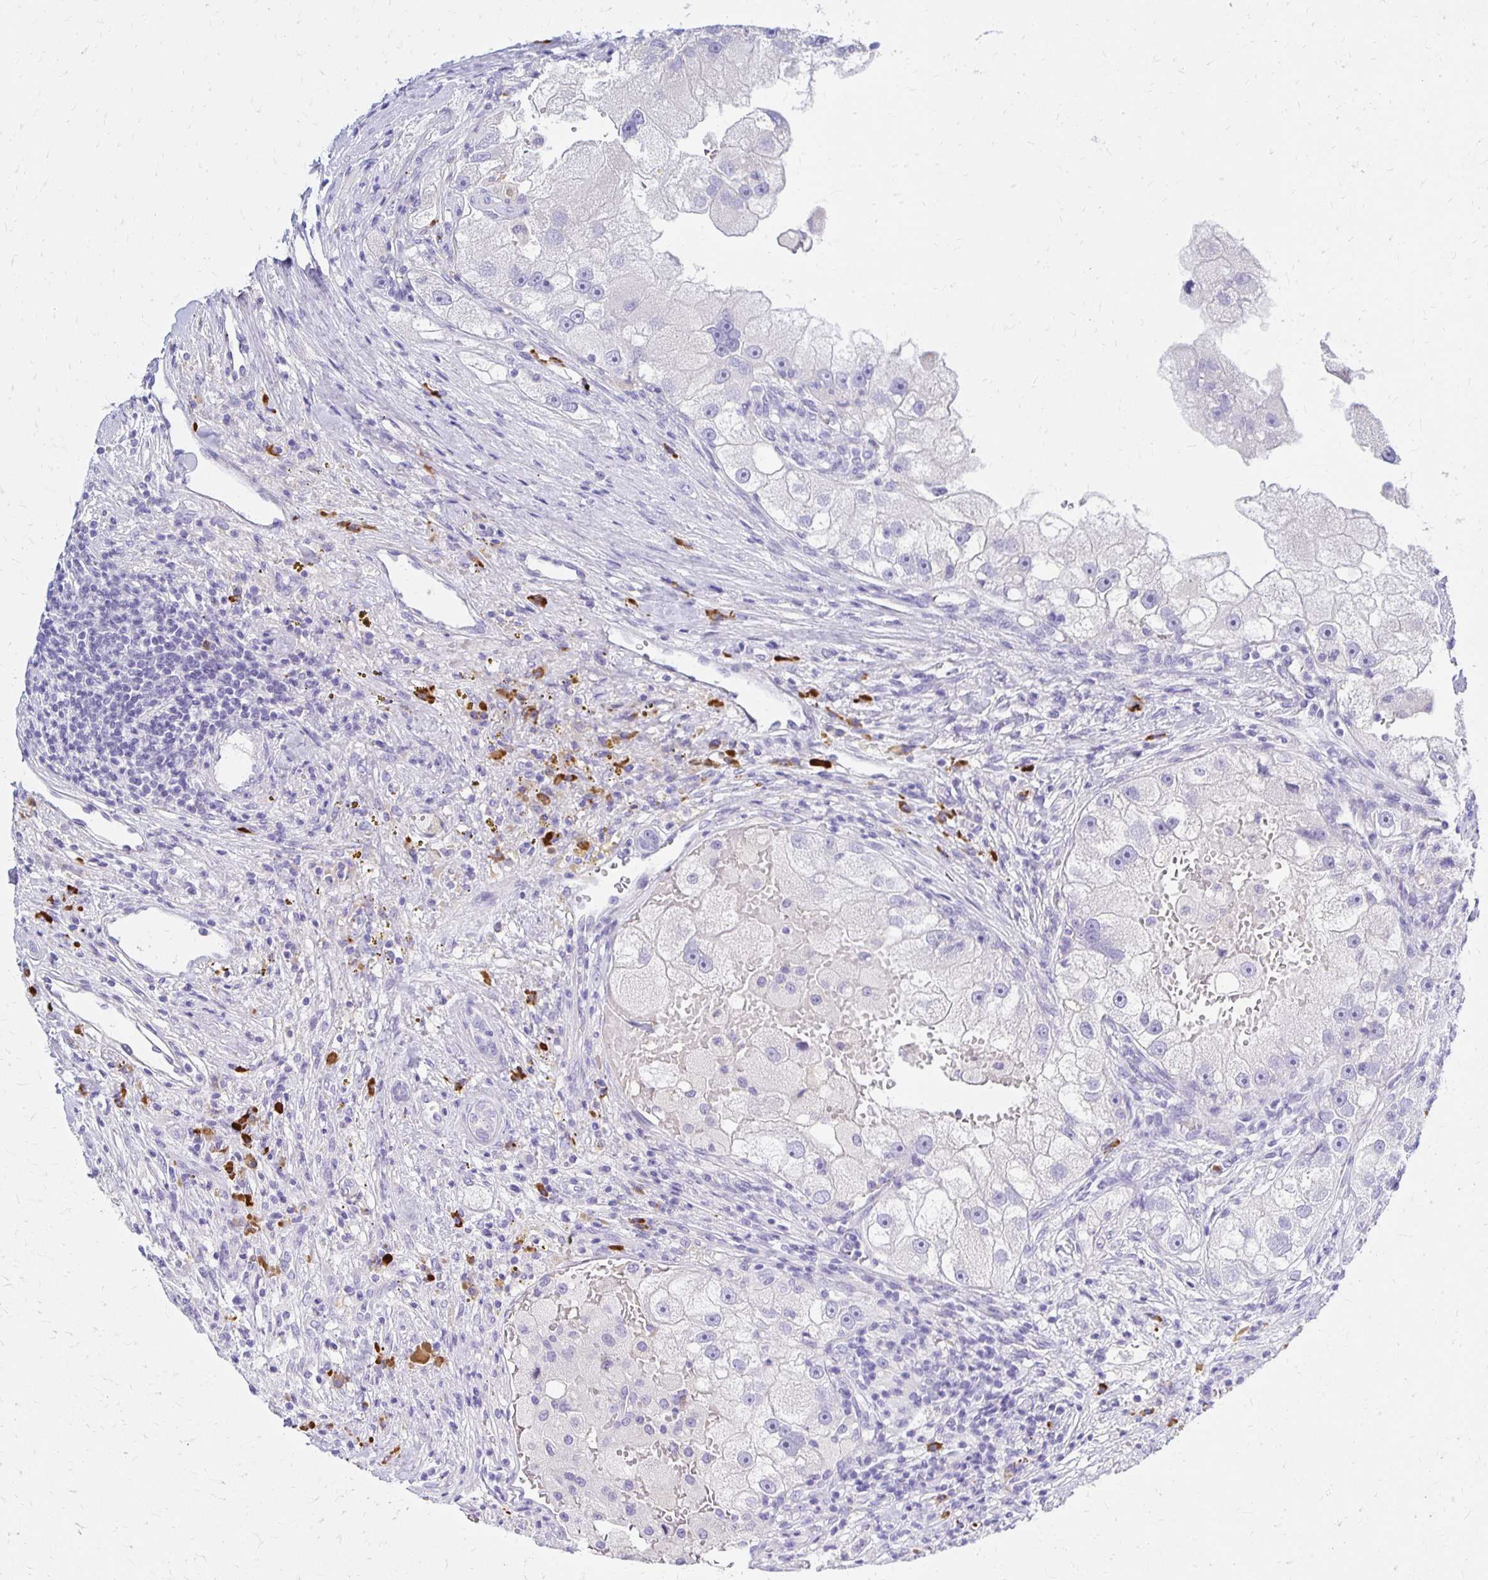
{"staining": {"intensity": "negative", "quantity": "none", "location": "none"}, "tissue": "renal cancer", "cell_type": "Tumor cells", "image_type": "cancer", "snomed": [{"axis": "morphology", "description": "Adenocarcinoma, NOS"}, {"axis": "topography", "description": "Kidney"}], "caption": "This is an immunohistochemistry micrograph of renal cancer. There is no expression in tumor cells.", "gene": "FNTB", "patient": {"sex": "male", "age": 63}}